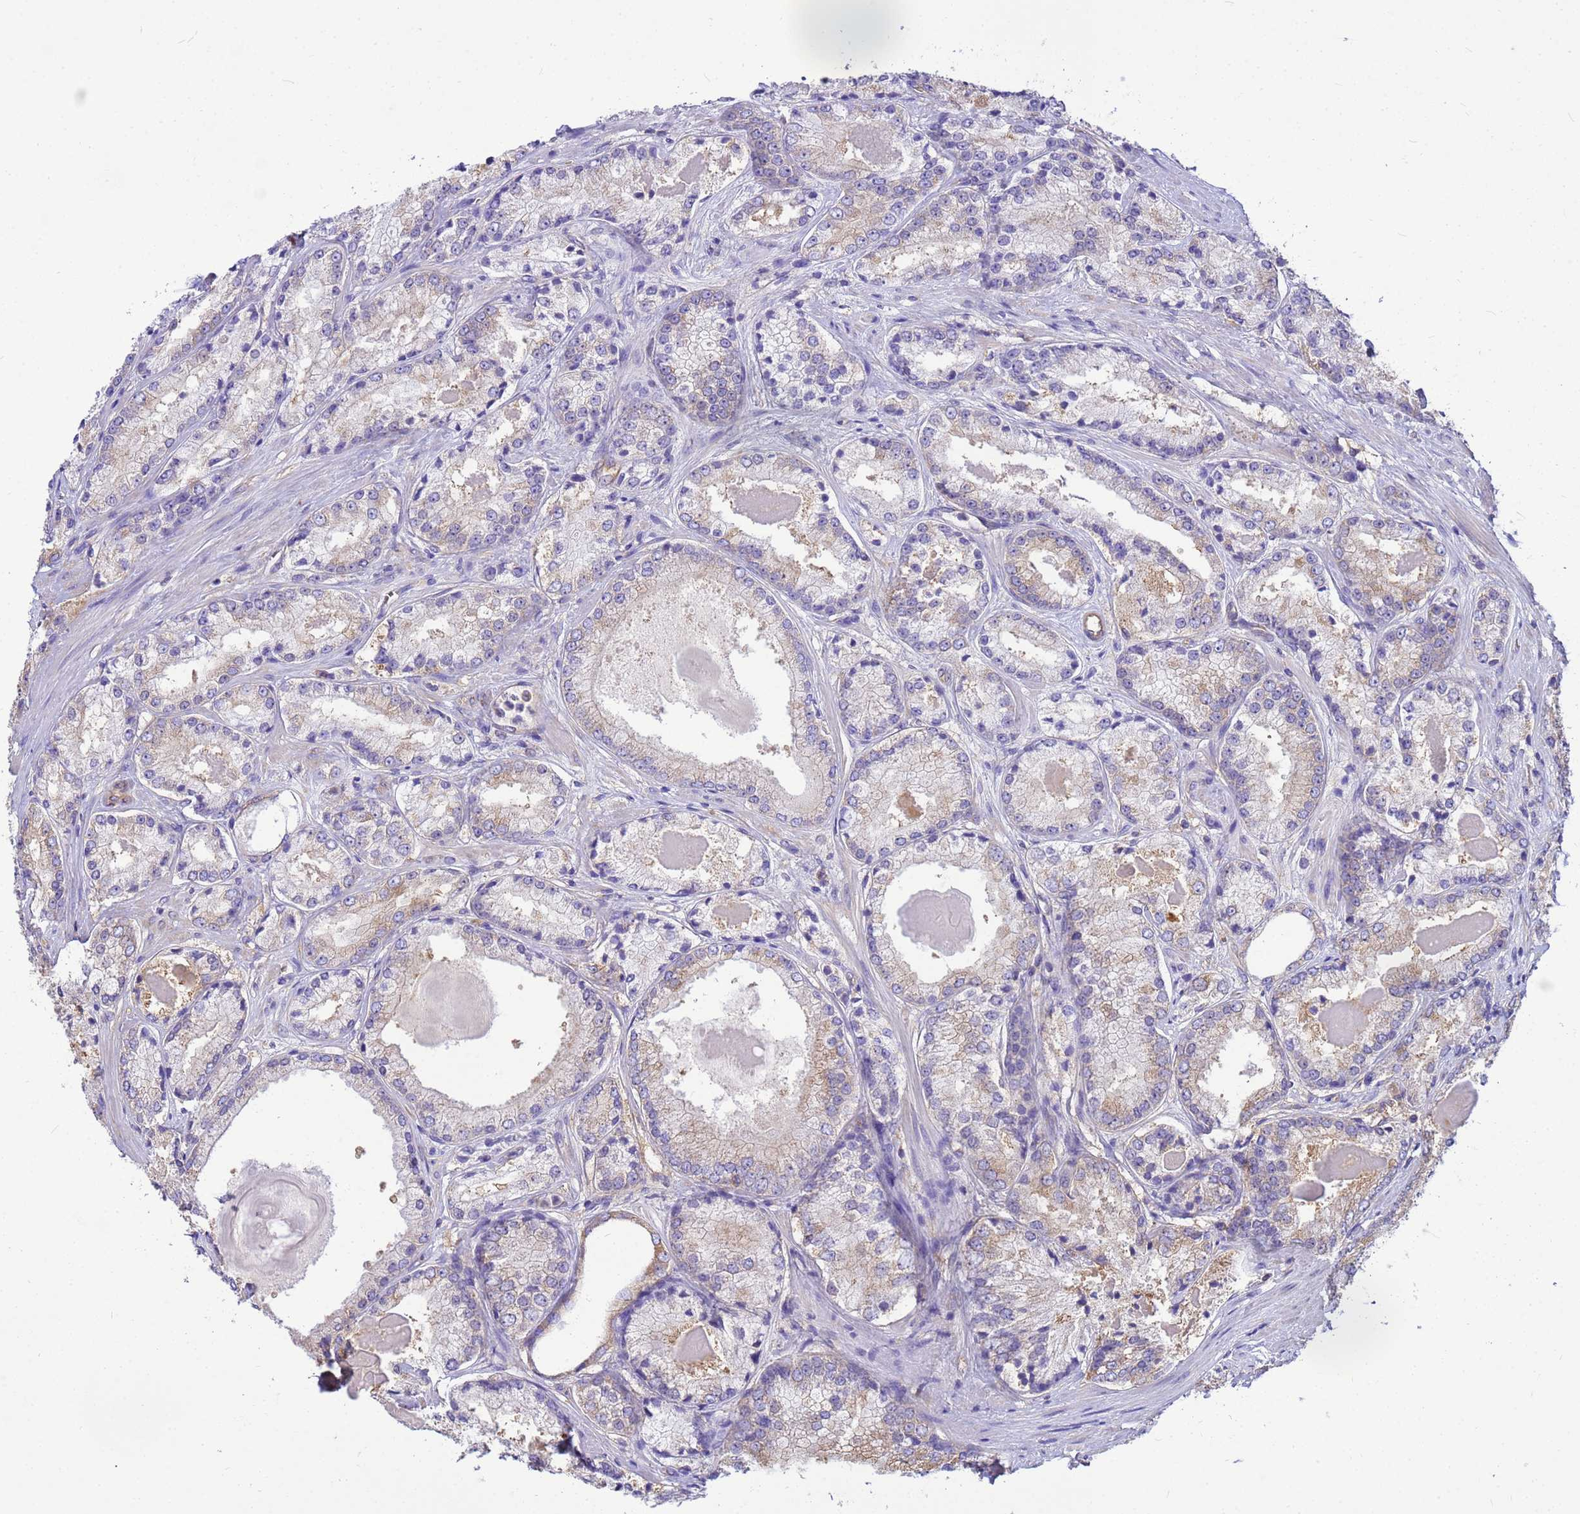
{"staining": {"intensity": "weak", "quantity": "<25%", "location": "cytoplasmic/membranous"}, "tissue": "prostate cancer", "cell_type": "Tumor cells", "image_type": "cancer", "snomed": [{"axis": "morphology", "description": "Adenocarcinoma, Low grade"}, {"axis": "topography", "description": "Prostate"}], "caption": "A histopathology image of human low-grade adenocarcinoma (prostate) is negative for staining in tumor cells. The staining was performed using DAB (3,3'-diaminobenzidine) to visualize the protein expression in brown, while the nuclei were stained in blue with hematoxylin (Magnification: 20x).", "gene": "TUBB1", "patient": {"sex": "male", "age": 68}}